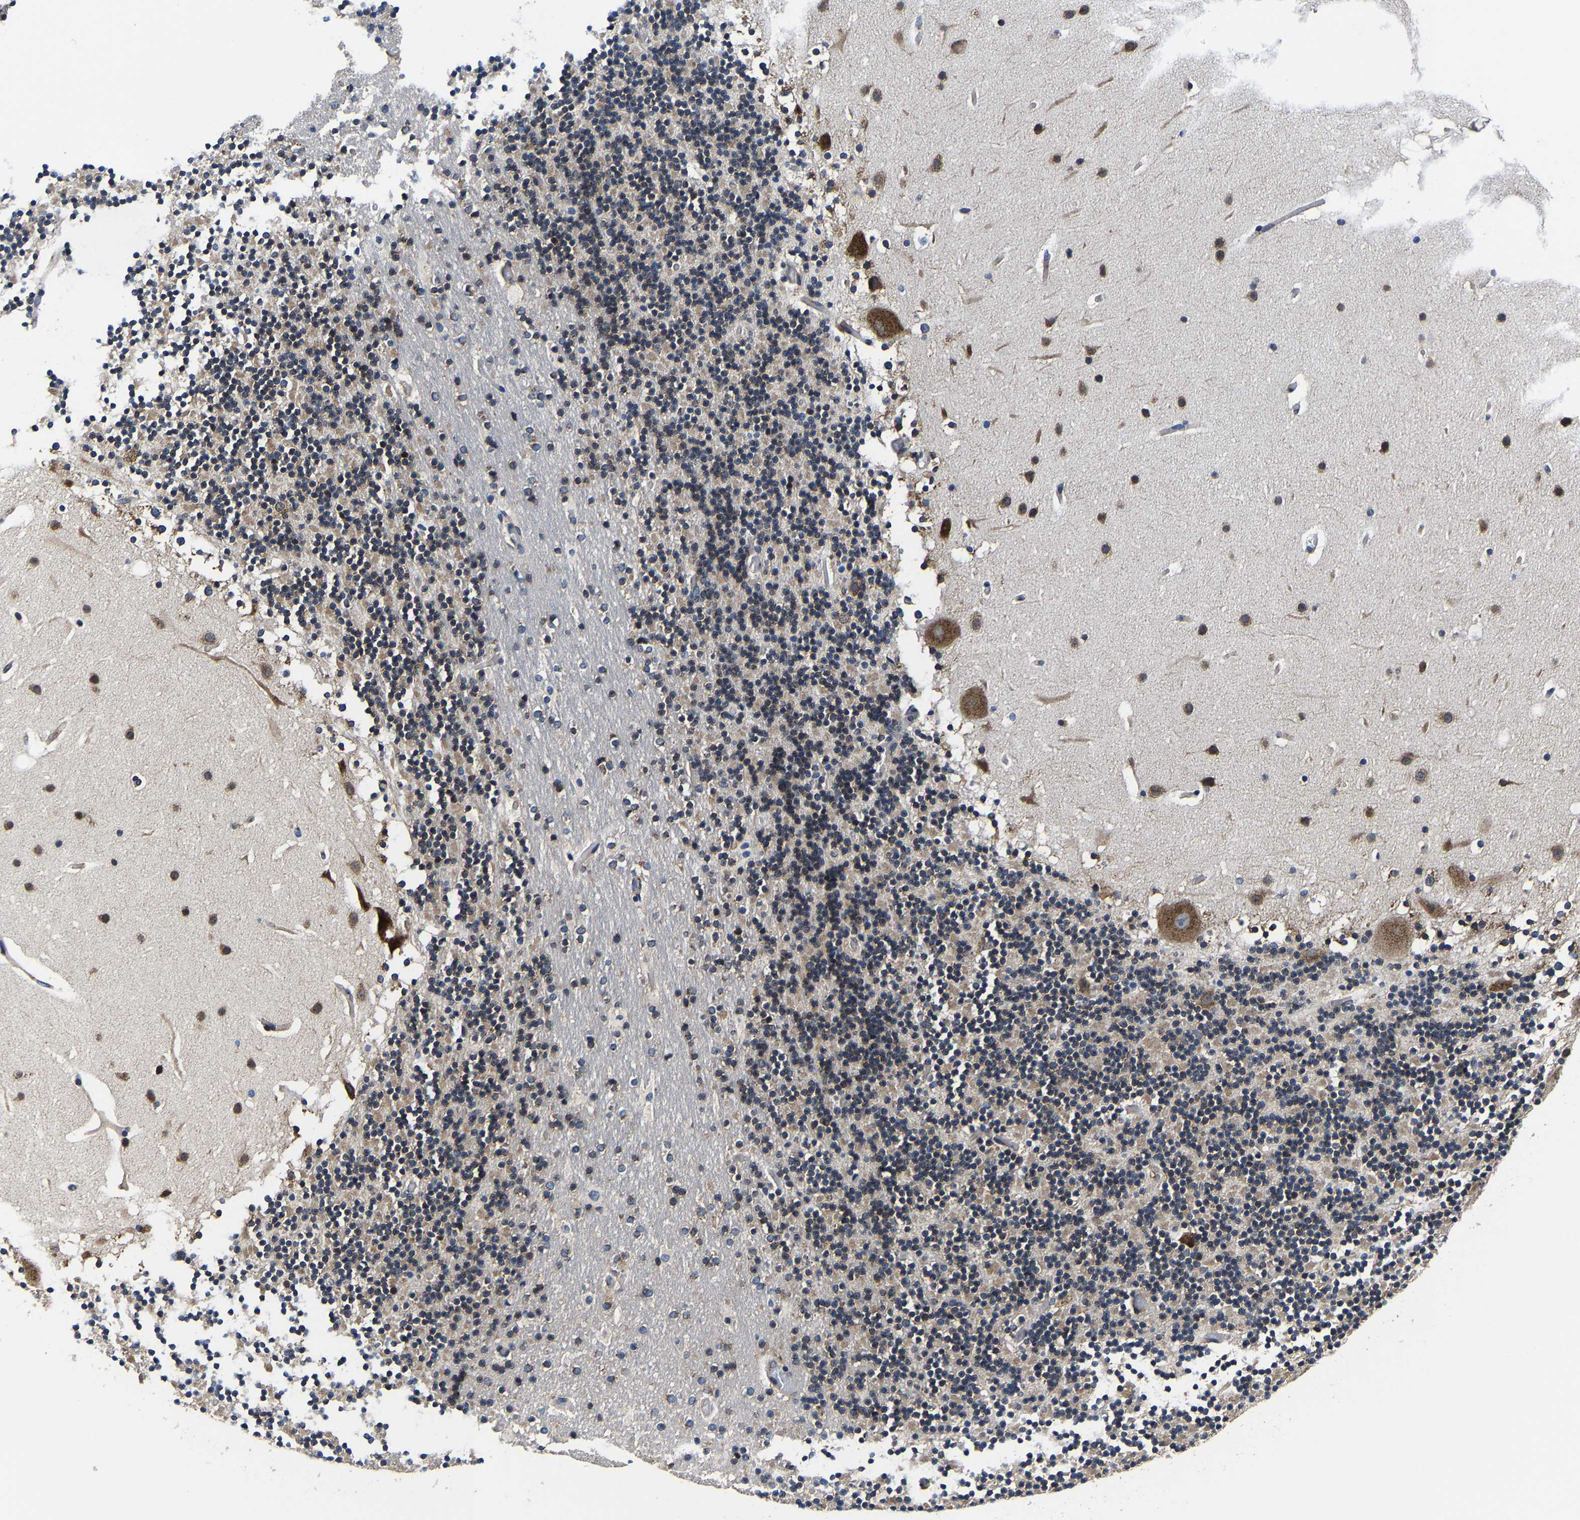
{"staining": {"intensity": "moderate", "quantity": "25%-75%", "location": "cytoplasmic/membranous"}, "tissue": "cerebellum", "cell_type": "Cells in granular layer", "image_type": "normal", "snomed": [{"axis": "morphology", "description": "Normal tissue, NOS"}, {"axis": "topography", "description": "Cerebellum"}], "caption": "The photomicrograph demonstrates immunohistochemical staining of benign cerebellum. There is moderate cytoplasmic/membranous expression is appreciated in approximately 25%-75% of cells in granular layer.", "gene": "EBAG9", "patient": {"sex": "male", "age": 57}}